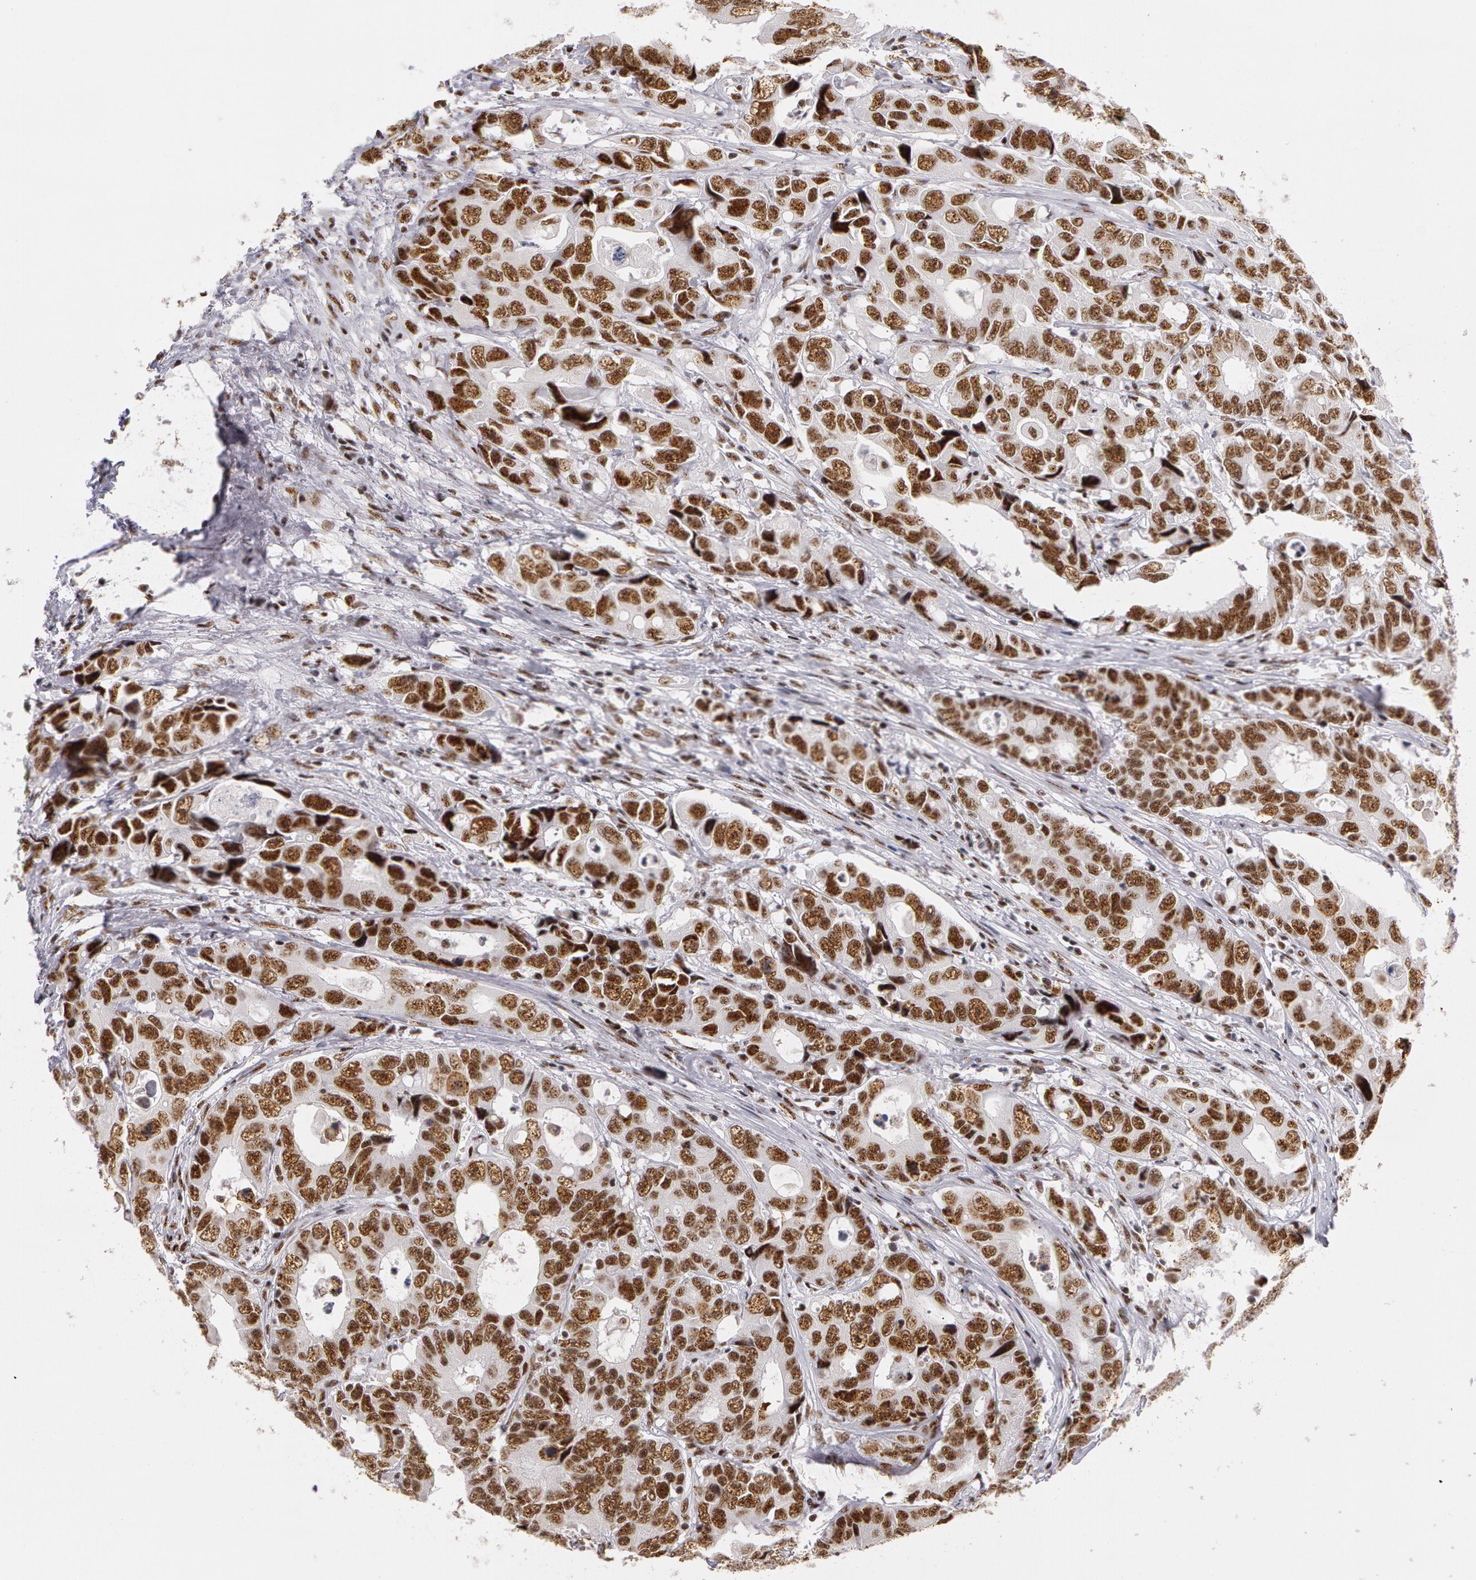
{"staining": {"intensity": "moderate", "quantity": ">75%", "location": "nuclear"}, "tissue": "colorectal cancer", "cell_type": "Tumor cells", "image_type": "cancer", "snomed": [{"axis": "morphology", "description": "Adenocarcinoma, NOS"}, {"axis": "topography", "description": "Rectum"}], "caption": "This image displays colorectal cancer (adenocarcinoma) stained with IHC to label a protein in brown. The nuclear of tumor cells show moderate positivity for the protein. Nuclei are counter-stained blue.", "gene": "PNN", "patient": {"sex": "female", "age": 67}}